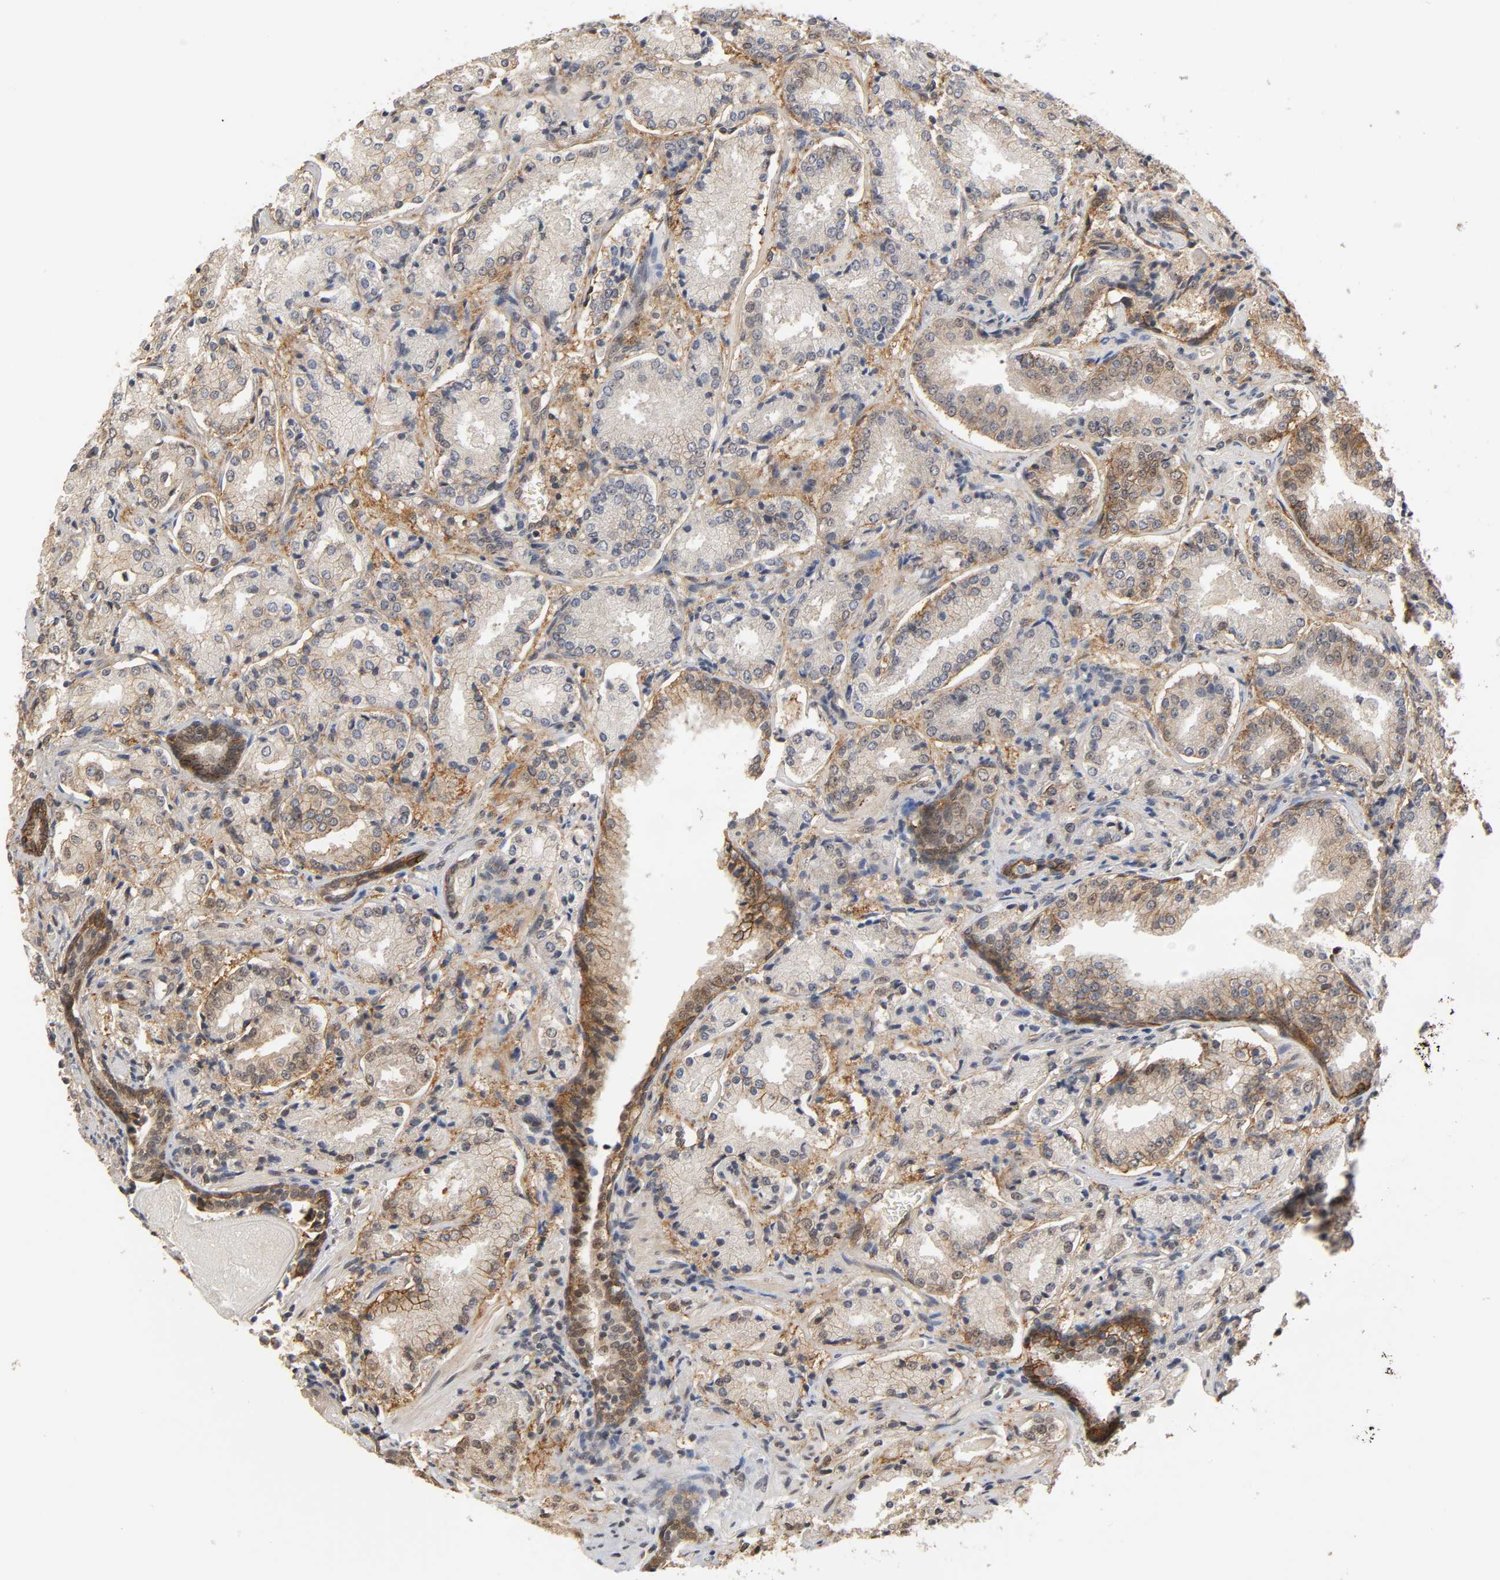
{"staining": {"intensity": "moderate", "quantity": ">75%", "location": "cytoplasmic/membranous"}, "tissue": "prostate cancer", "cell_type": "Tumor cells", "image_type": "cancer", "snomed": [{"axis": "morphology", "description": "Adenocarcinoma, High grade"}, {"axis": "topography", "description": "Prostate"}], "caption": "Human high-grade adenocarcinoma (prostate) stained with a brown dye displays moderate cytoplasmic/membranous positive expression in about >75% of tumor cells.", "gene": "HTR1E", "patient": {"sex": "male", "age": 58}}